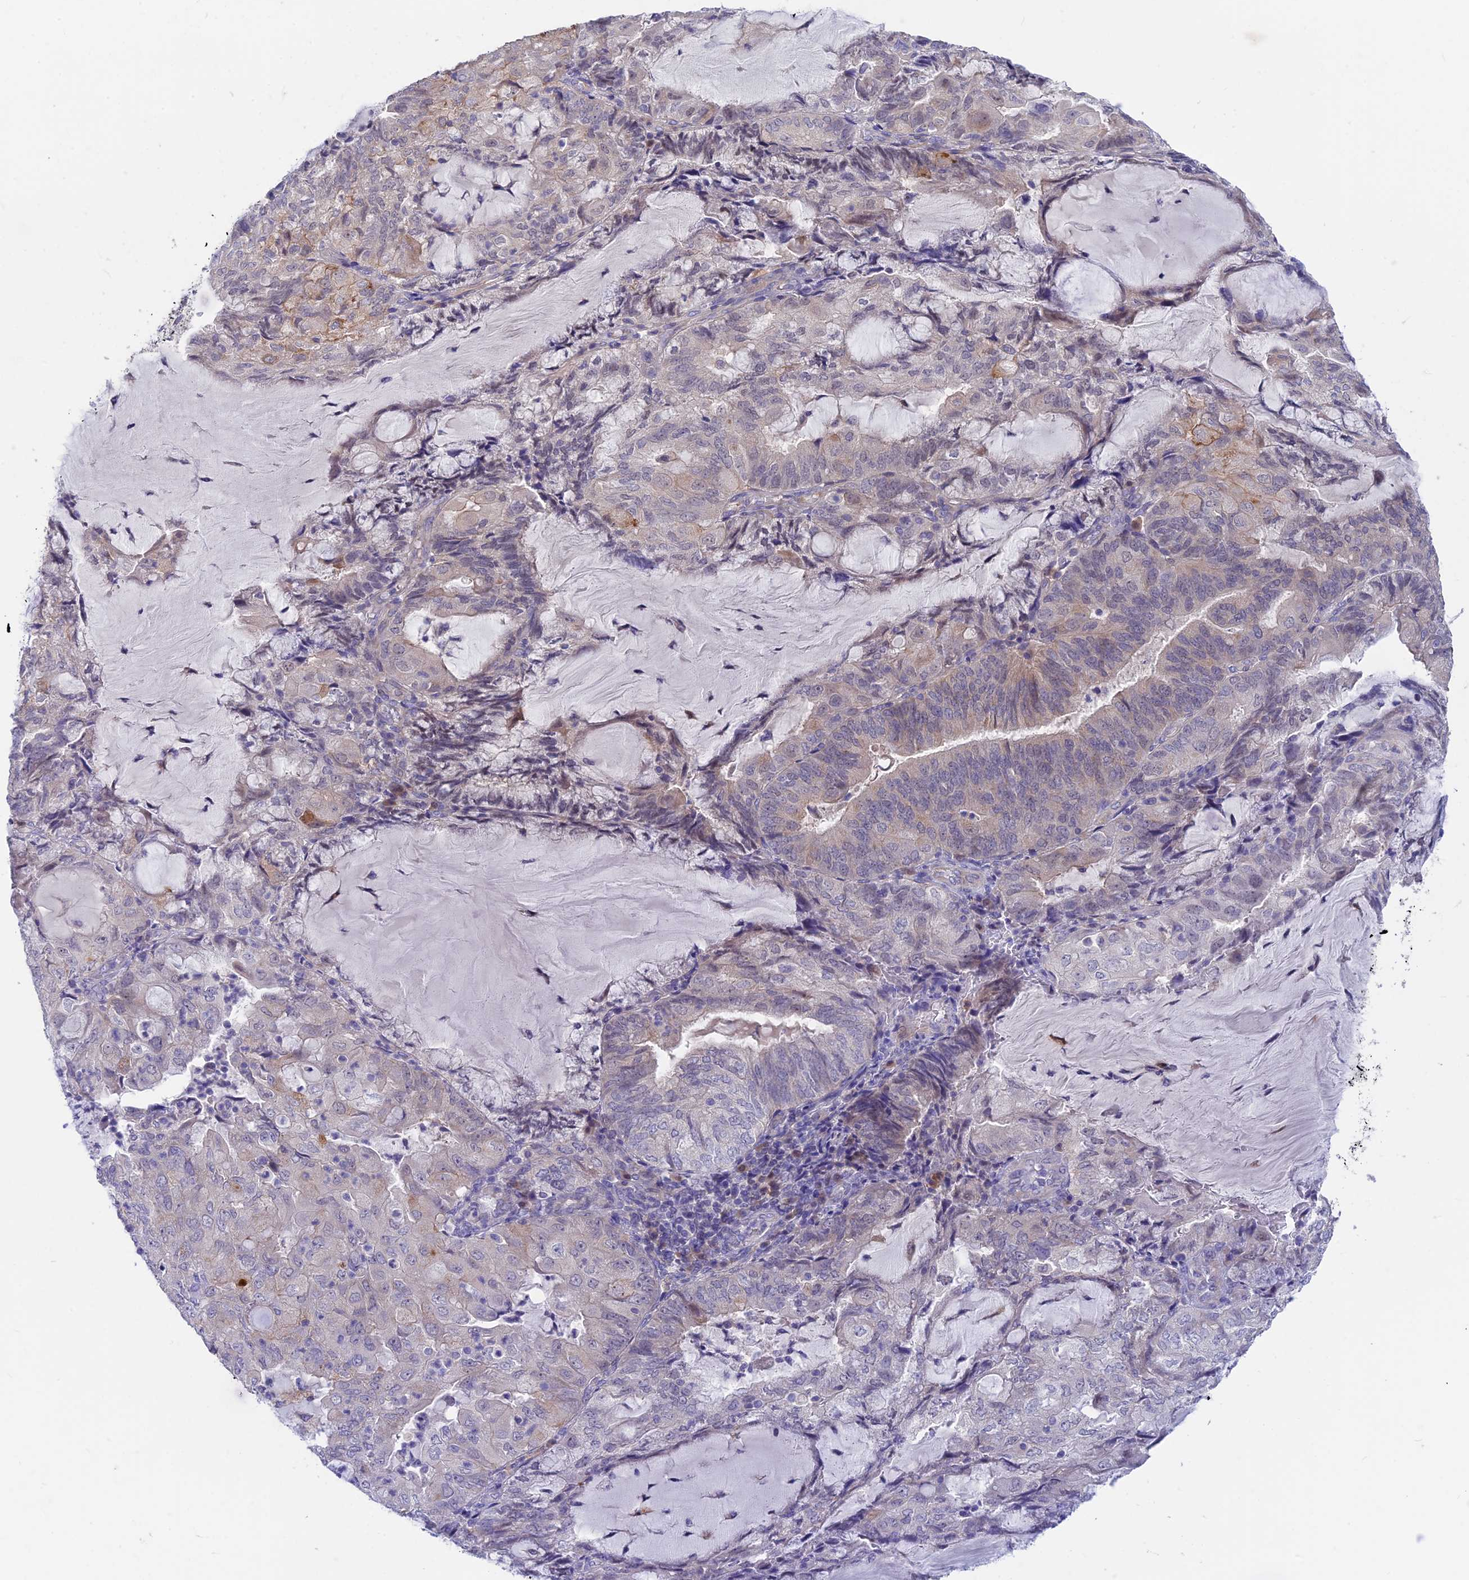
{"staining": {"intensity": "weak", "quantity": "<25%", "location": "cytoplasmic/membranous"}, "tissue": "endometrial cancer", "cell_type": "Tumor cells", "image_type": "cancer", "snomed": [{"axis": "morphology", "description": "Adenocarcinoma, NOS"}, {"axis": "topography", "description": "Endometrium"}], "caption": "Tumor cells show no significant protein staining in adenocarcinoma (endometrial).", "gene": "SNTN", "patient": {"sex": "female", "age": 81}}